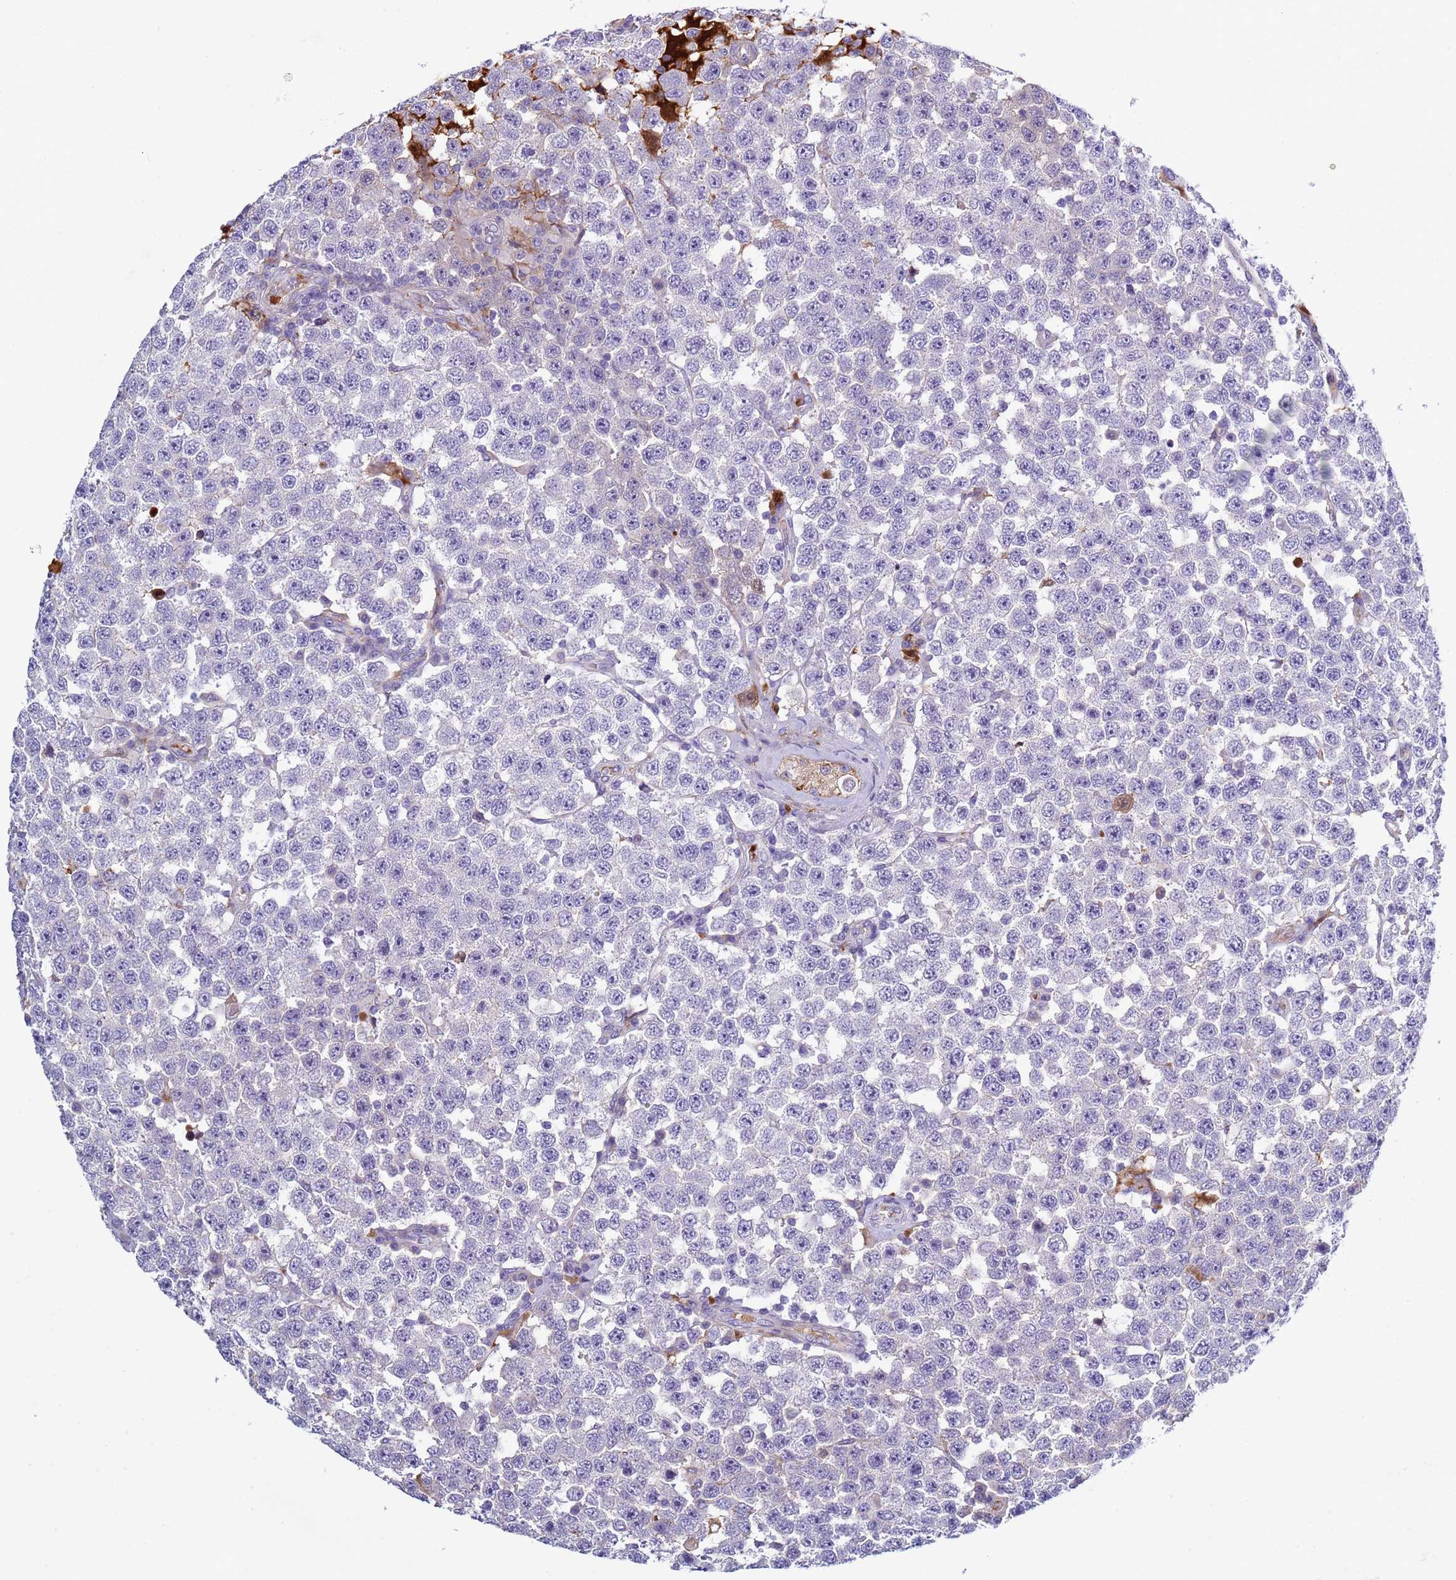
{"staining": {"intensity": "negative", "quantity": "none", "location": "none"}, "tissue": "testis cancer", "cell_type": "Tumor cells", "image_type": "cancer", "snomed": [{"axis": "morphology", "description": "Seminoma, NOS"}, {"axis": "topography", "description": "Testis"}], "caption": "Immunohistochemistry (IHC) of testis seminoma shows no staining in tumor cells.", "gene": "TRIM51", "patient": {"sex": "male", "age": 28}}